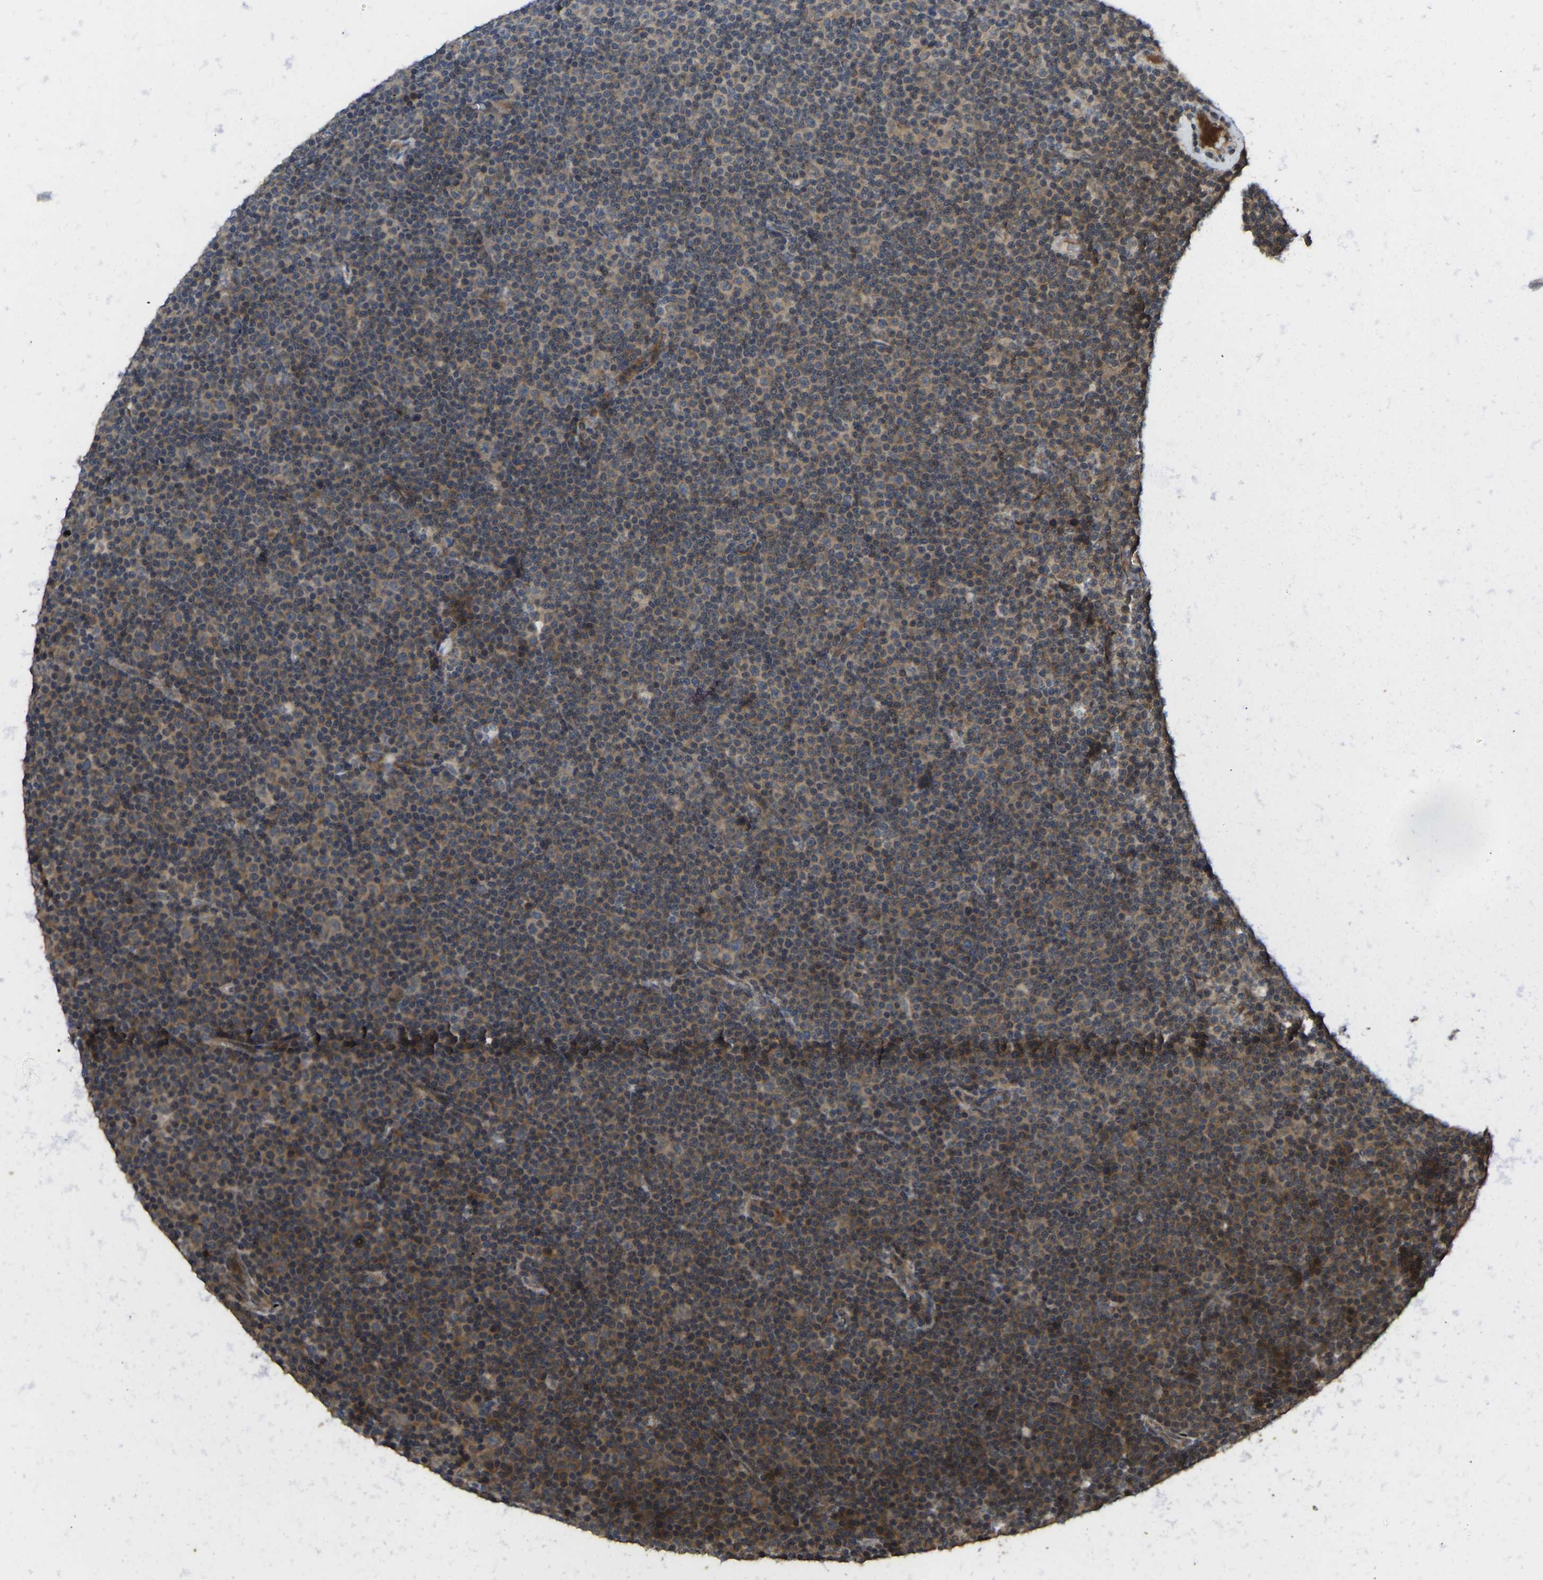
{"staining": {"intensity": "moderate", "quantity": "25%-75%", "location": "cytoplasmic/membranous"}, "tissue": "lymphoma", "cell_type": "Tumor cells", "image_type": "cancer", "snomed": [{"axis": "morphology", "description": "Malignant lymphoma, non-Hodgkin's type, Low grade"}, {"axis": "topography", "description": "Lymph node"}], "caption": "Low-grade malignant lymphoma, non-Hodgkin's type tissue demonstrates moderate cytoplasmic/membranous staining in about 25%-75% of tumor cells The protein is shown in brown color, while the nuclei are stained blue.", "gene": "NDRG3", "patient": {"sex": "female", "age": 67}}